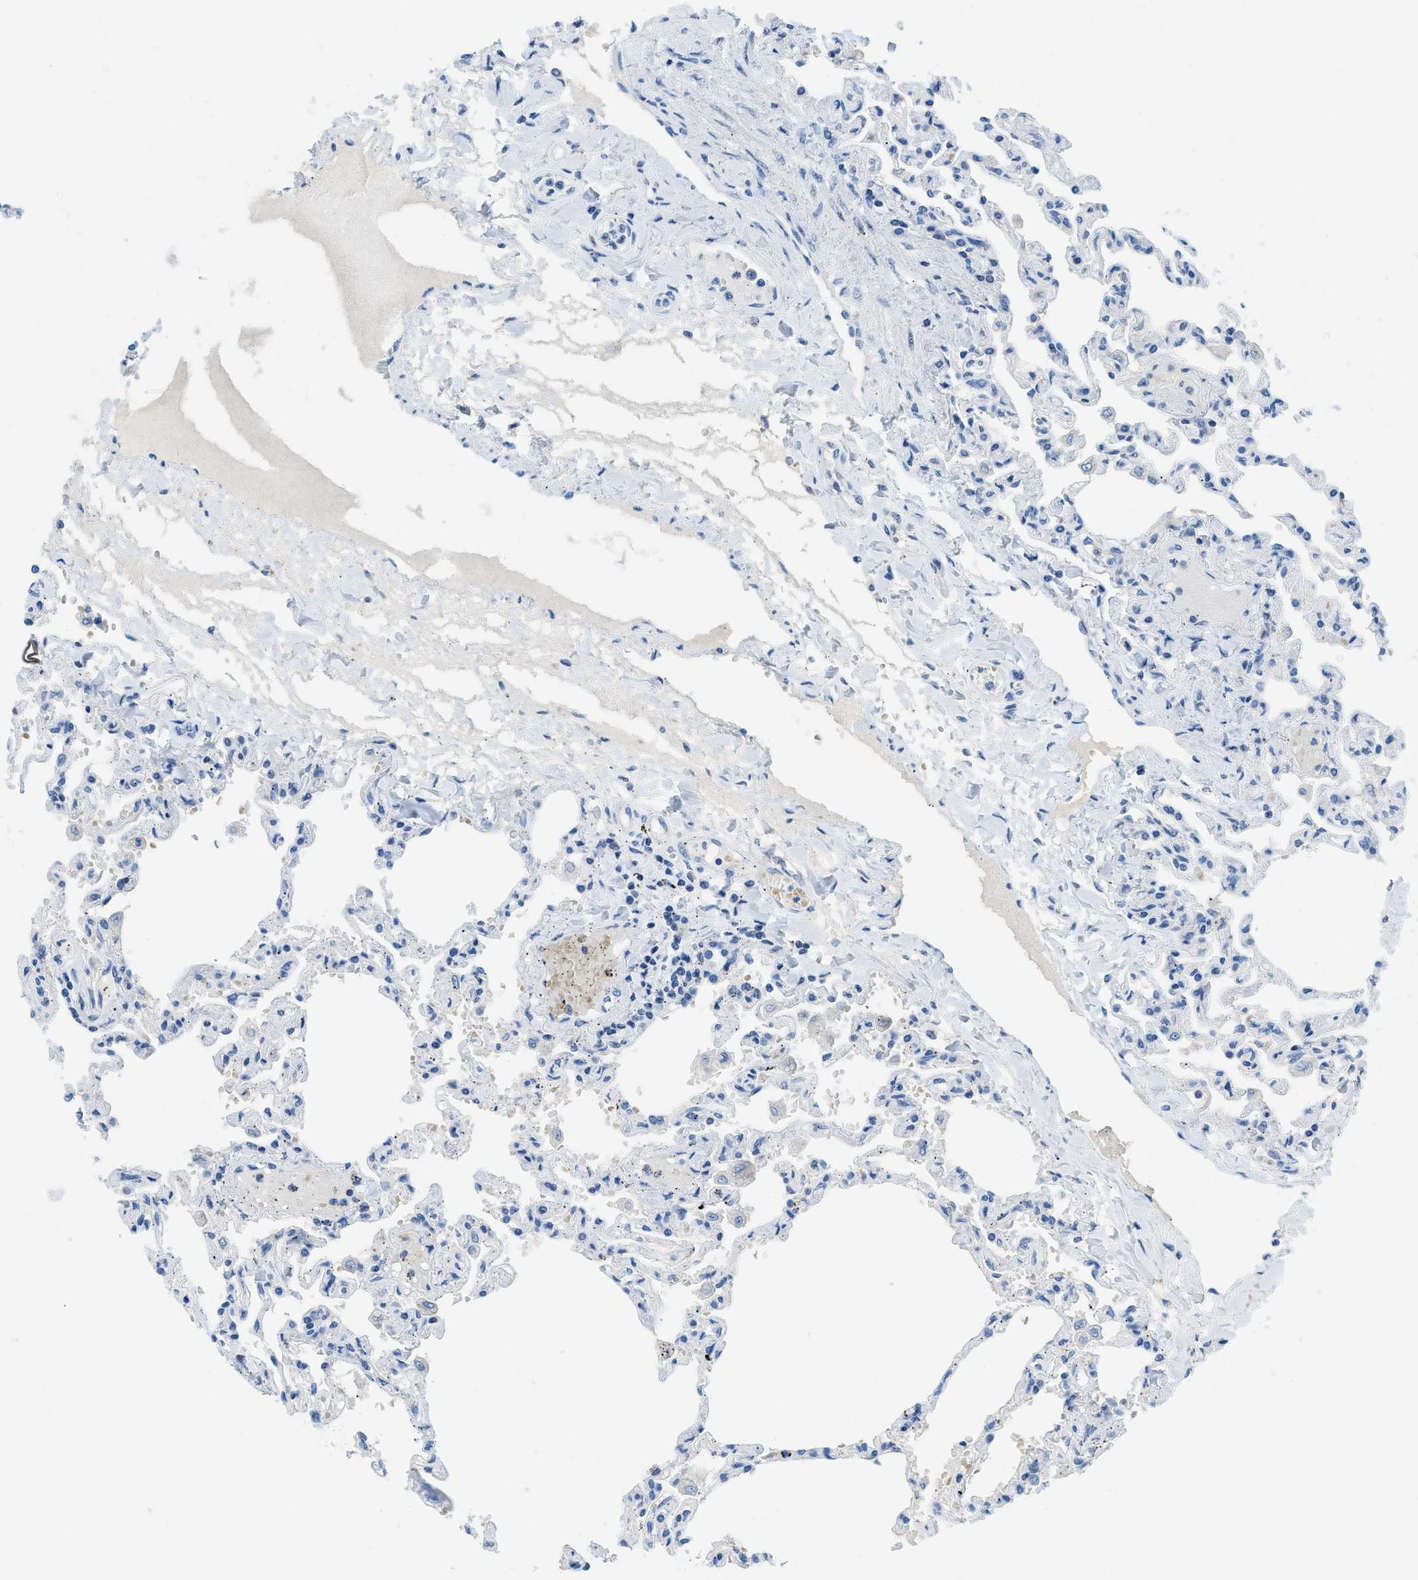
{"staining": {"intensity": "negative", "quantity": "none", "location": "none"}, "tissue": "lung", "cell_type": "Alveolar cells", "image_type": "normal", "snomed": [{"axis": "morphology", "description": "Normal tissue, NOS"}, {"axis": "topography", "description": "Lung"}], "caption": "Immunohistochemistry (IHC) photomicrograph of unremarkable lung: human lung stained with DAB demonstrates no significant protein expression in alveolar cells.", "gene": "TMEM248", "patient": {"sex": "male", "age": 21}}